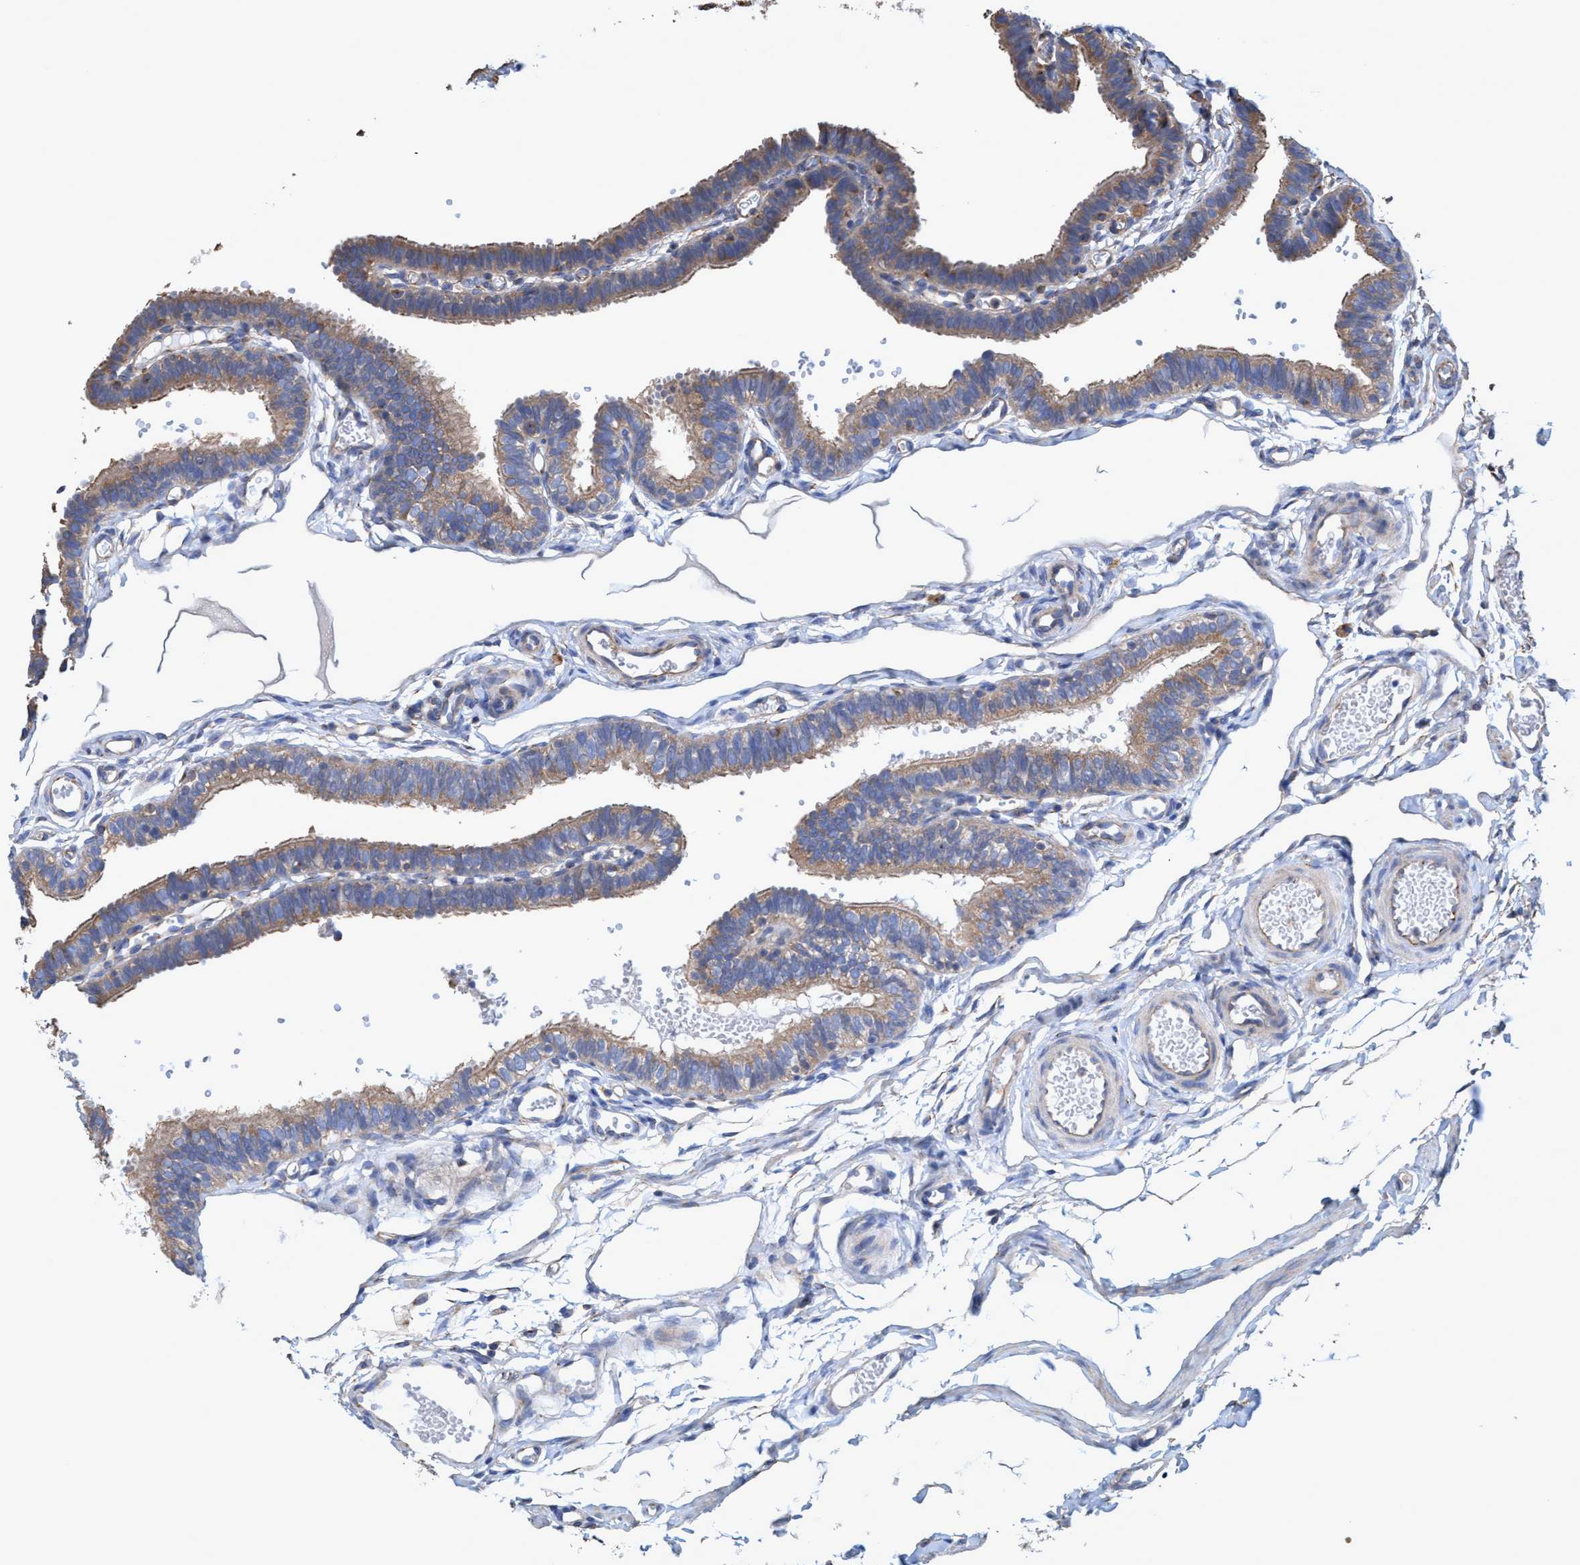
{"staining": {"intensity": "moderate", "quantity": ">75%", "location": "cytoplasmic/membranous"}, "tissue": "fallopian tube", "cell_type": "Glandular cells", "image_type": "normal", "snomed": [{"axis": "morphology", "description": "Normal tissue, NOS"}, {"axis": "topography", "description": "Fallopian tube"}, {"axis": "topography", "description": "Placenta"}], "caption": "Fallopian tube stained with immunohistochemistry exhibits moderate cytoplasmic/membranous staining in approximately >75% of glandular cells. (IHC, brightfield microscopy, high magnification).", "gene": "BICD2", "patient": {"sex": "female", "age": 34}}